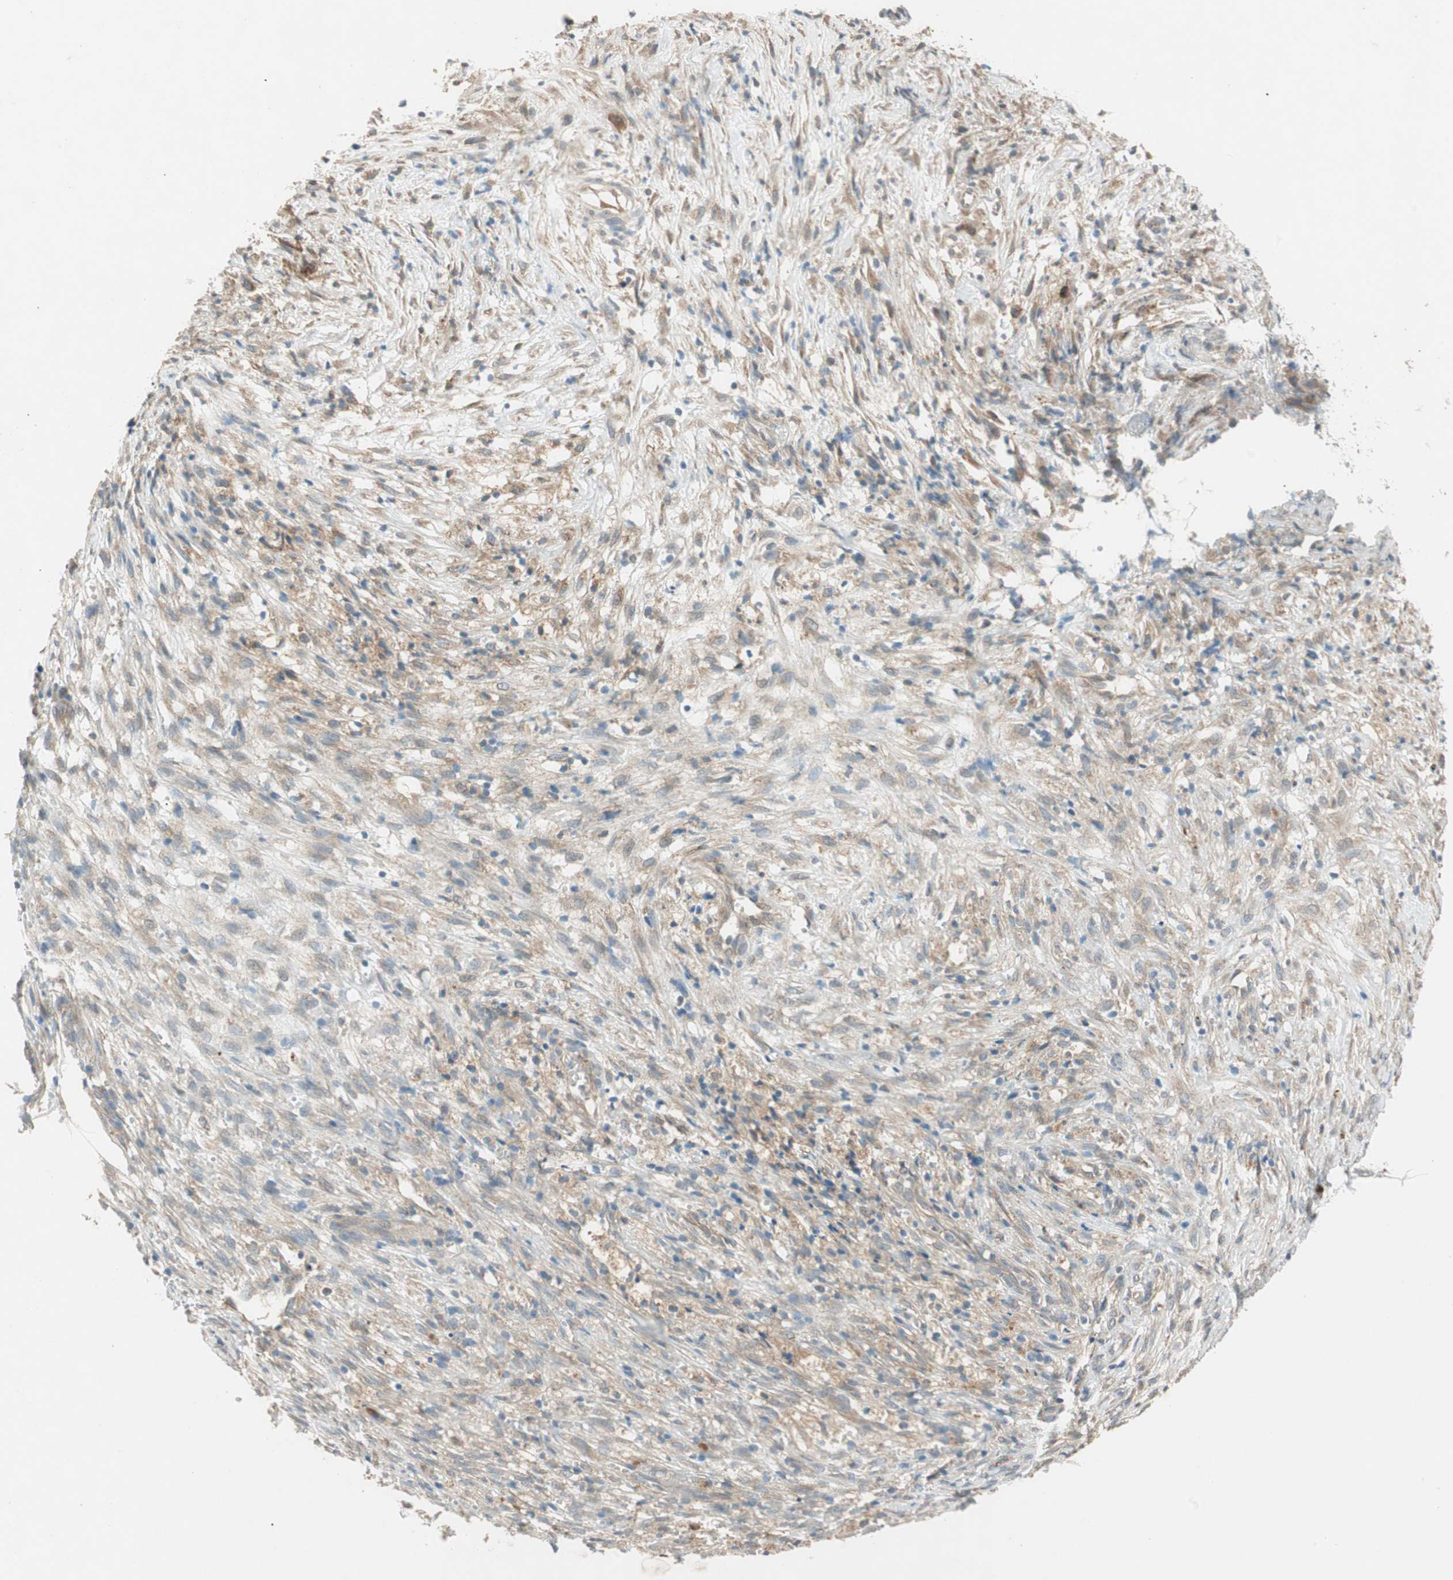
{"staining": {"intensity": "weak", "quantity": "25%-75%", "location": "cytoplasmic/membranous"}, "tissue": "ovarian cancer", "cell_type": "Tumor cells", "image_type": "cancer", "snomed": [{"axis": "morphology", "description": "Carcinoma, endometroid"}, {"axis": "topography", "description": "Ovary"}], "caption": "The immunohistochemical stain labels weak cytoplasmic/membranous staining in tumor cells of ovarian endometroid carcinoma tissue.", "gene": "NCLN", "patient": {"sex": "female", "age": 42}}